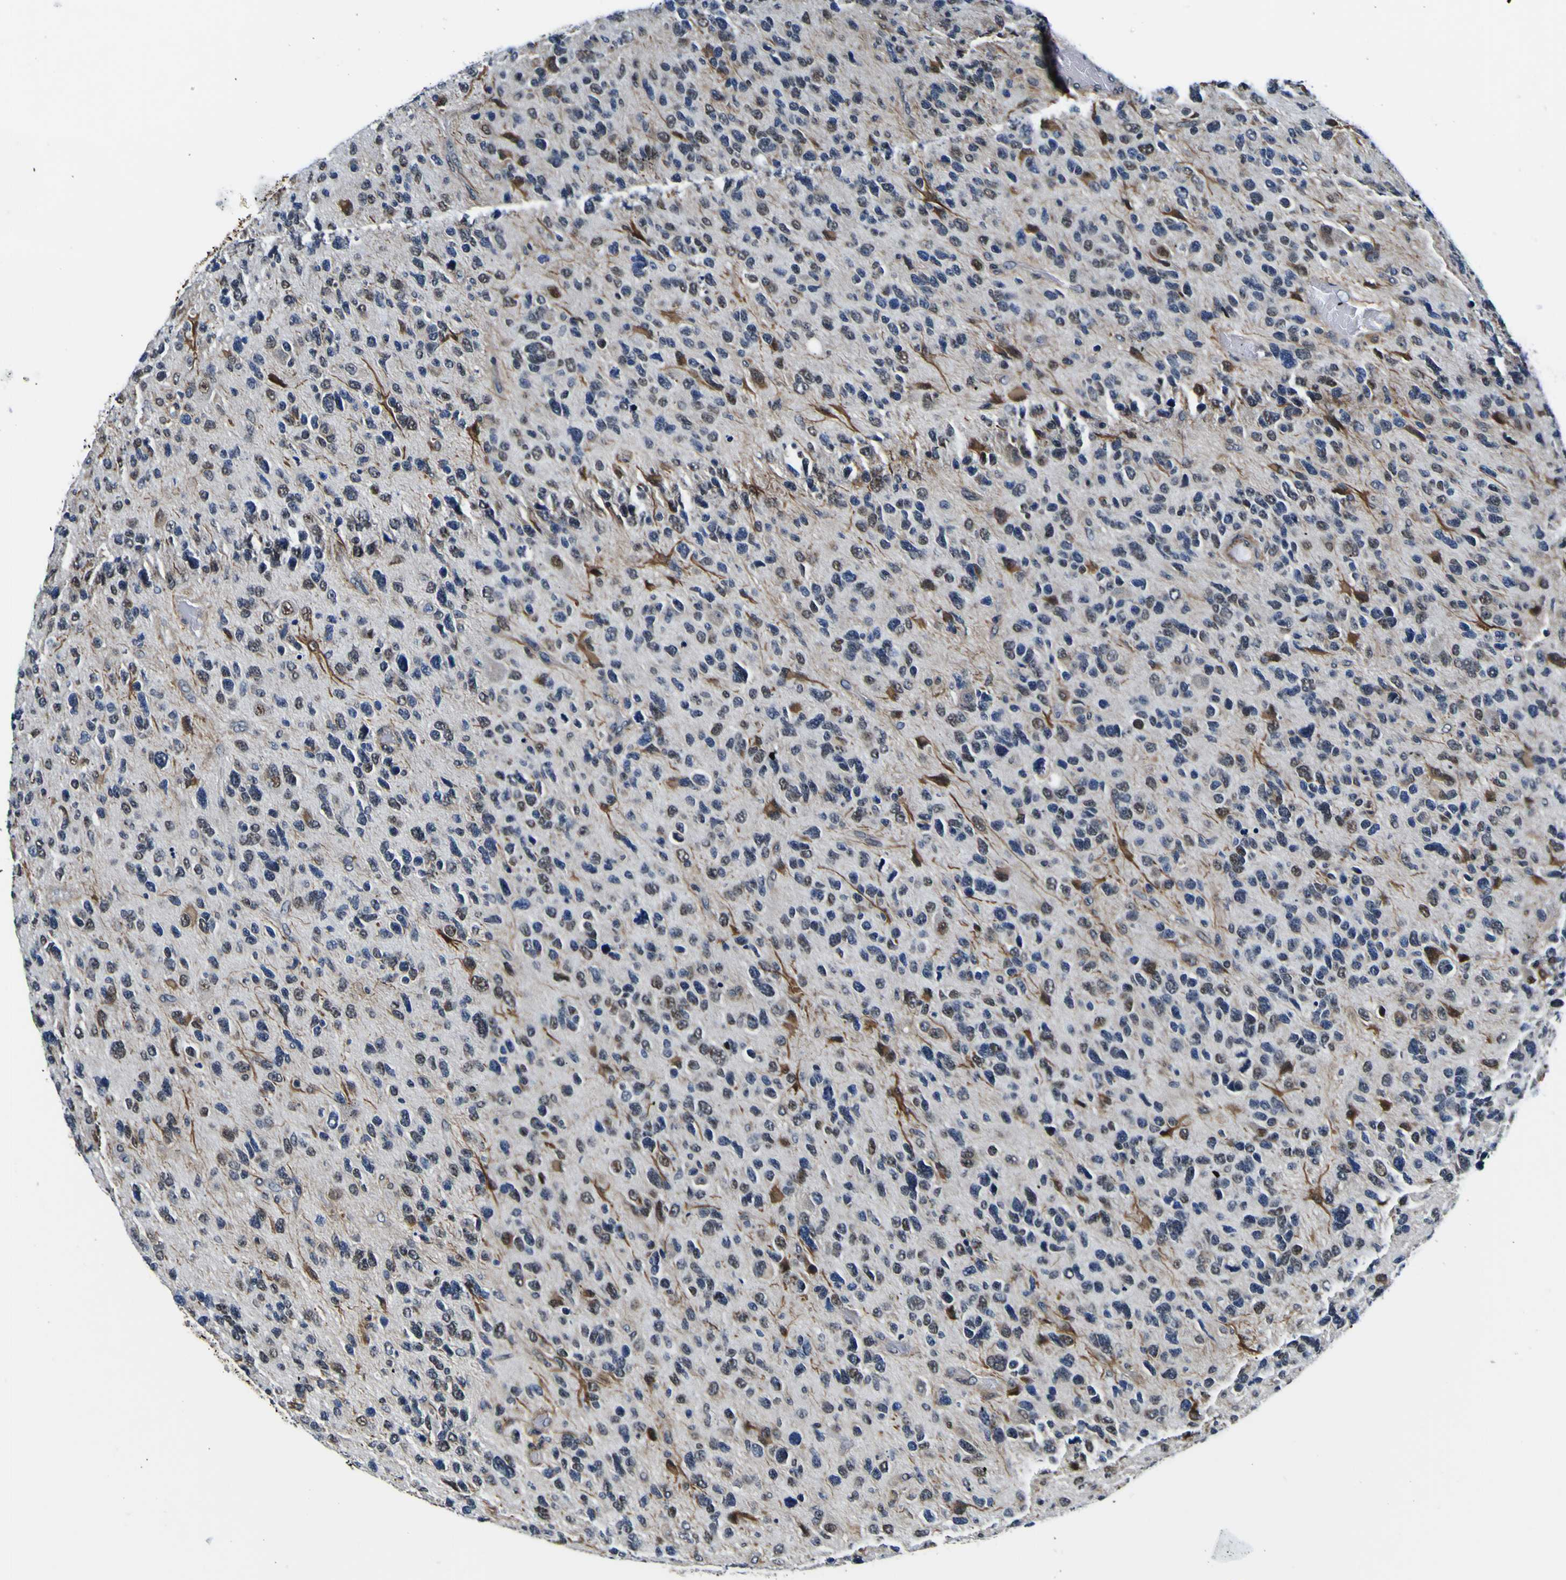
{"staining": {"intensity": "weak", "quantity": "25%-75%", "location": "nuclear"}, "tissue": "glioma", "cell_type": "Tumor cells", "image_type": "cancer", "snomed": [{"axis": "morphology", "description": "Glioma, malignant, High grade"}, {"axis": "topography", "description": "Brain"}], "caption": "Malignant high-grade glioma tissue reveals weak nuclear staining in about 25%-75% of tumor cells", "gene": "POSTN", "patient": {"sex": "female", "age": 58}}